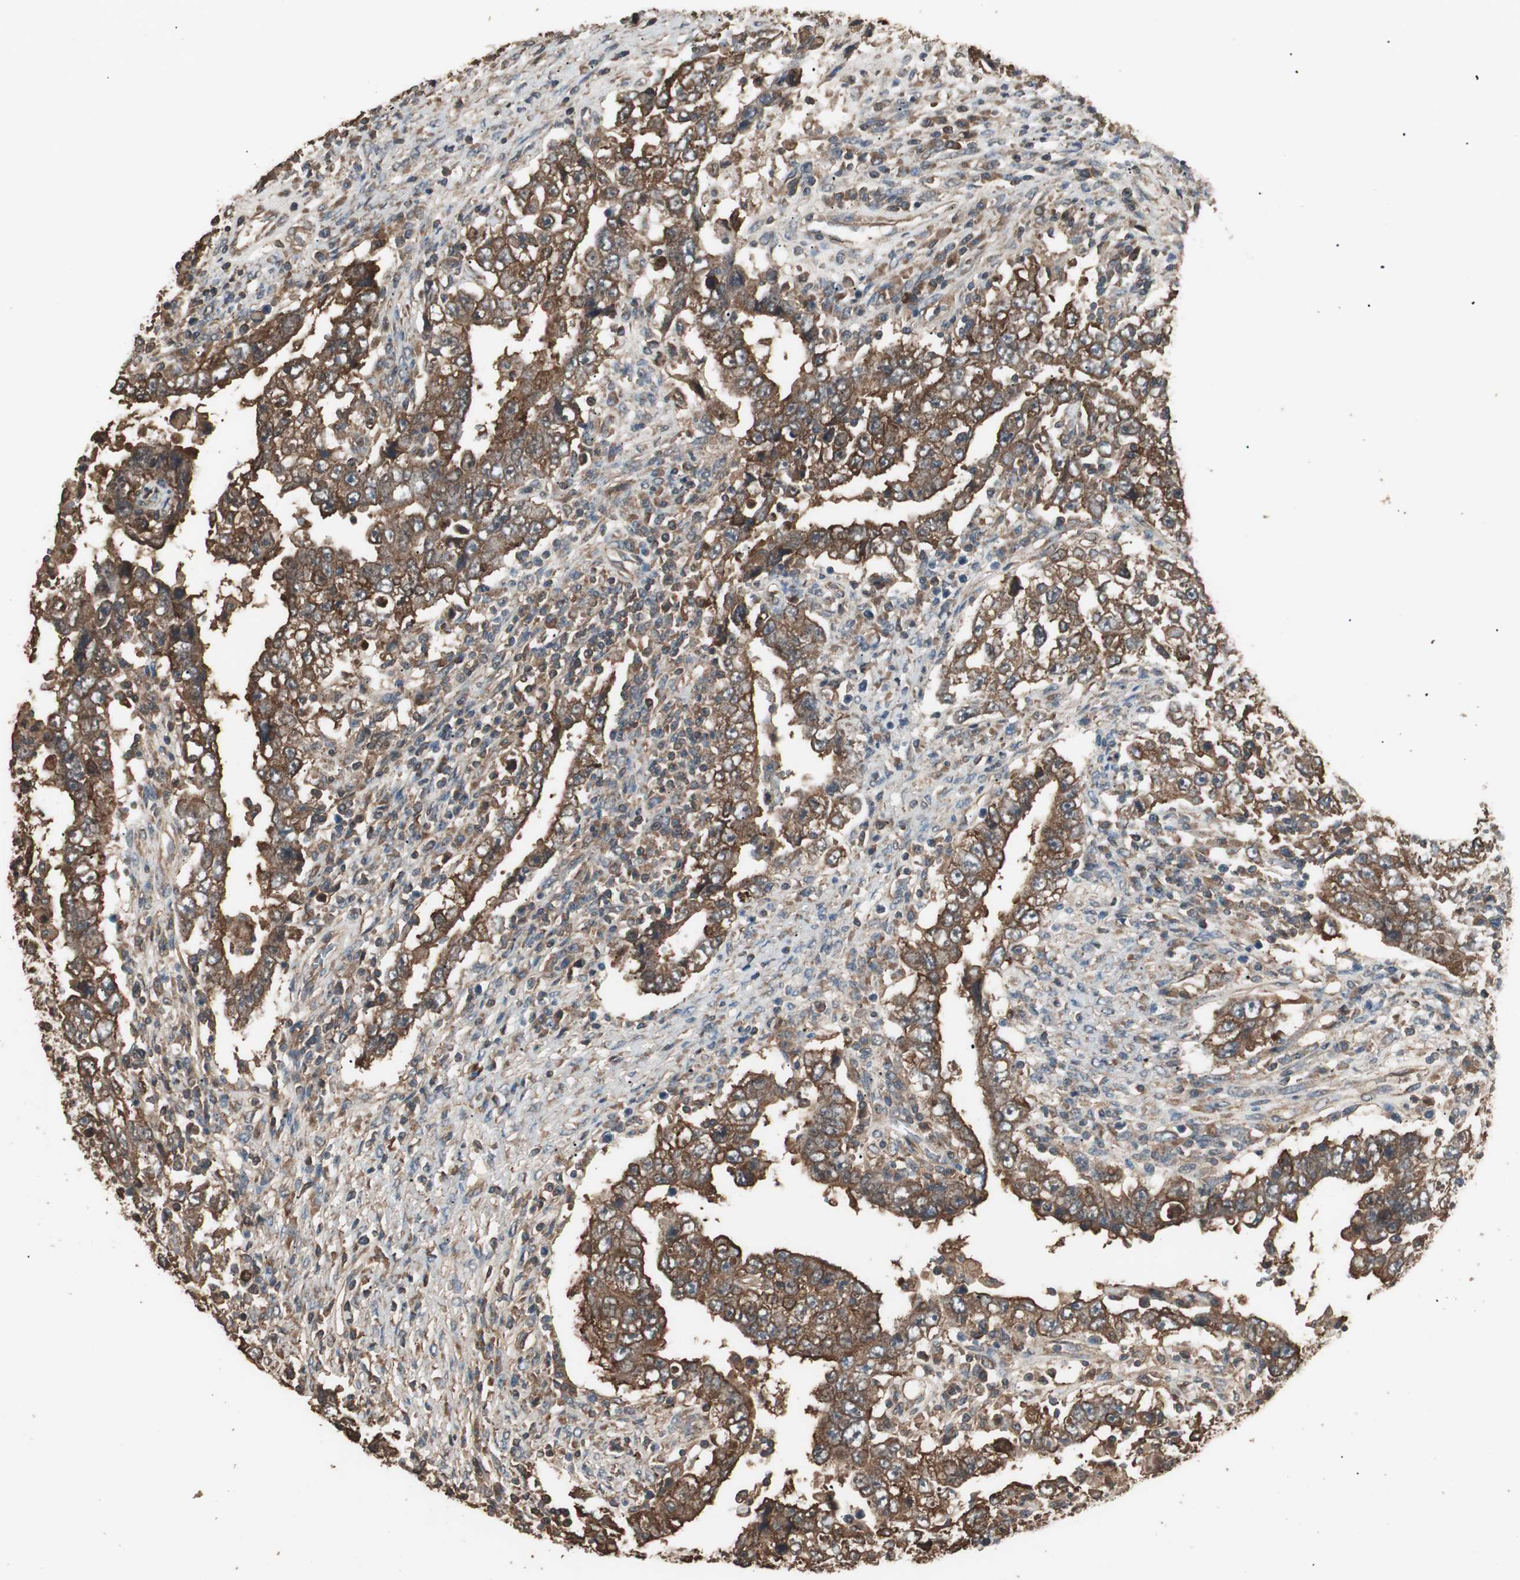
{"staining": {"intensity": "moderate", "quantity": ">75%", "location": "cytoplasmic/membranous"}, "tissue": "testis cancer", "cell_type": "Tumor cells", "image_type": "cancer", "snomed": [{"axis": "morphology", "description": "Carcinoma, Embryonal, NOS"}, {"axis": "topography", "description": "Testis"}], "caption": "Immunohistochemistry of human testis embryonal carcinoma exhibits medium levels of moderate cytoplasmic/membranous positivity in approximately >75% of tumor cells.", "gene": "CCN4", "patient": {"sex": "male", "age": 26}}